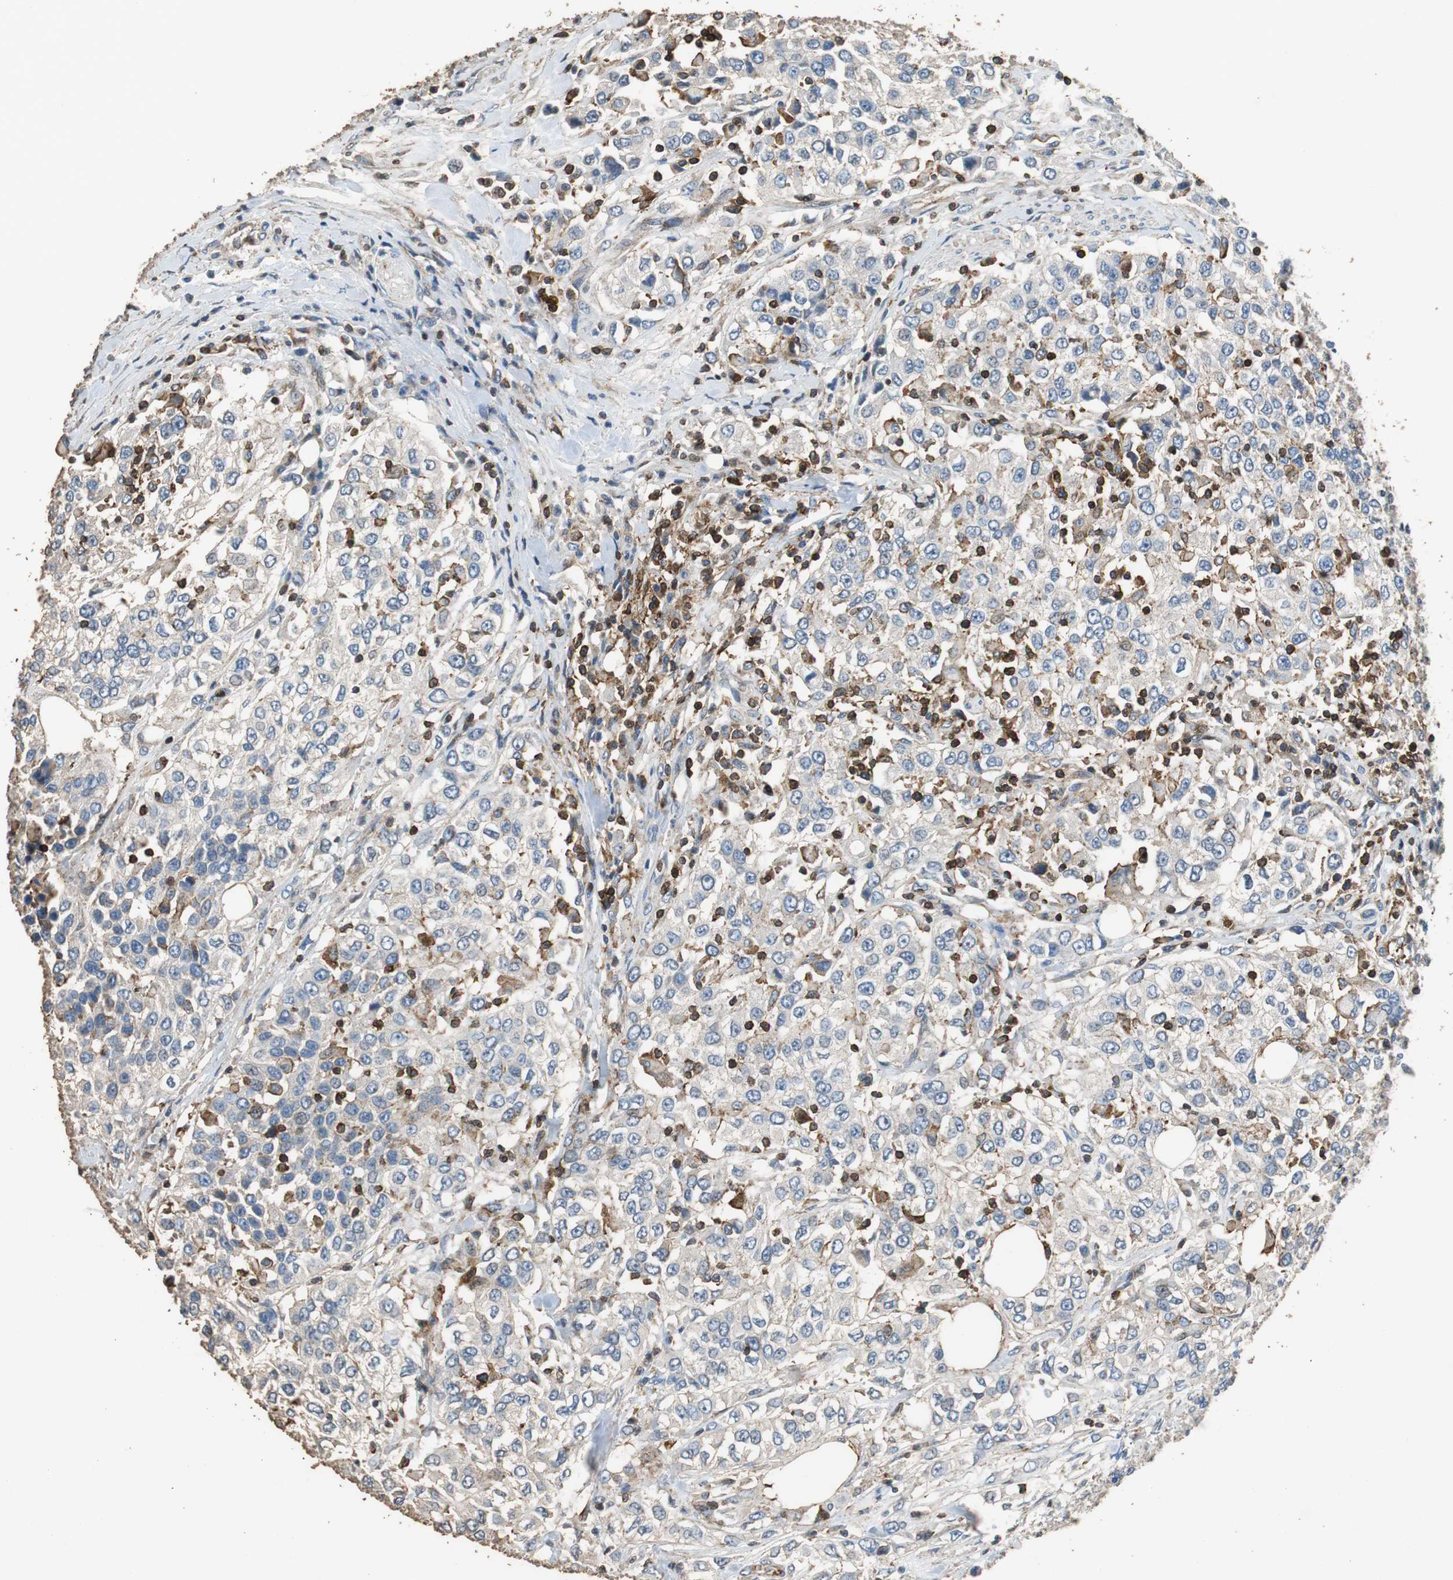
{"staining": {"intensity": "weak", "quantity": "25%-75%", "location": "cytoplasmic/membranous"}, "tissue": "urothelial cancer", "cell_type": "Tumor cells", "image_type": "cancer", "snomed": [{"axis": "morphology", "description": "Urothelial carcinoma, High grade"}, {"axis": "topography", "description": "Urinary bladder"}], "caption": "High-magnification brightfield microscopy of urothelial cancer stained with DAB (3,3'-diaminobenzidine) (brown) and counterstained with hematoxylin (blue). tumor cells exhibit weak cytoplasmic/membranous positivity is present in approximately25%-75% of cells.", "gene": "PRKRA", "patient": {"sex": "female", "age": 80}}